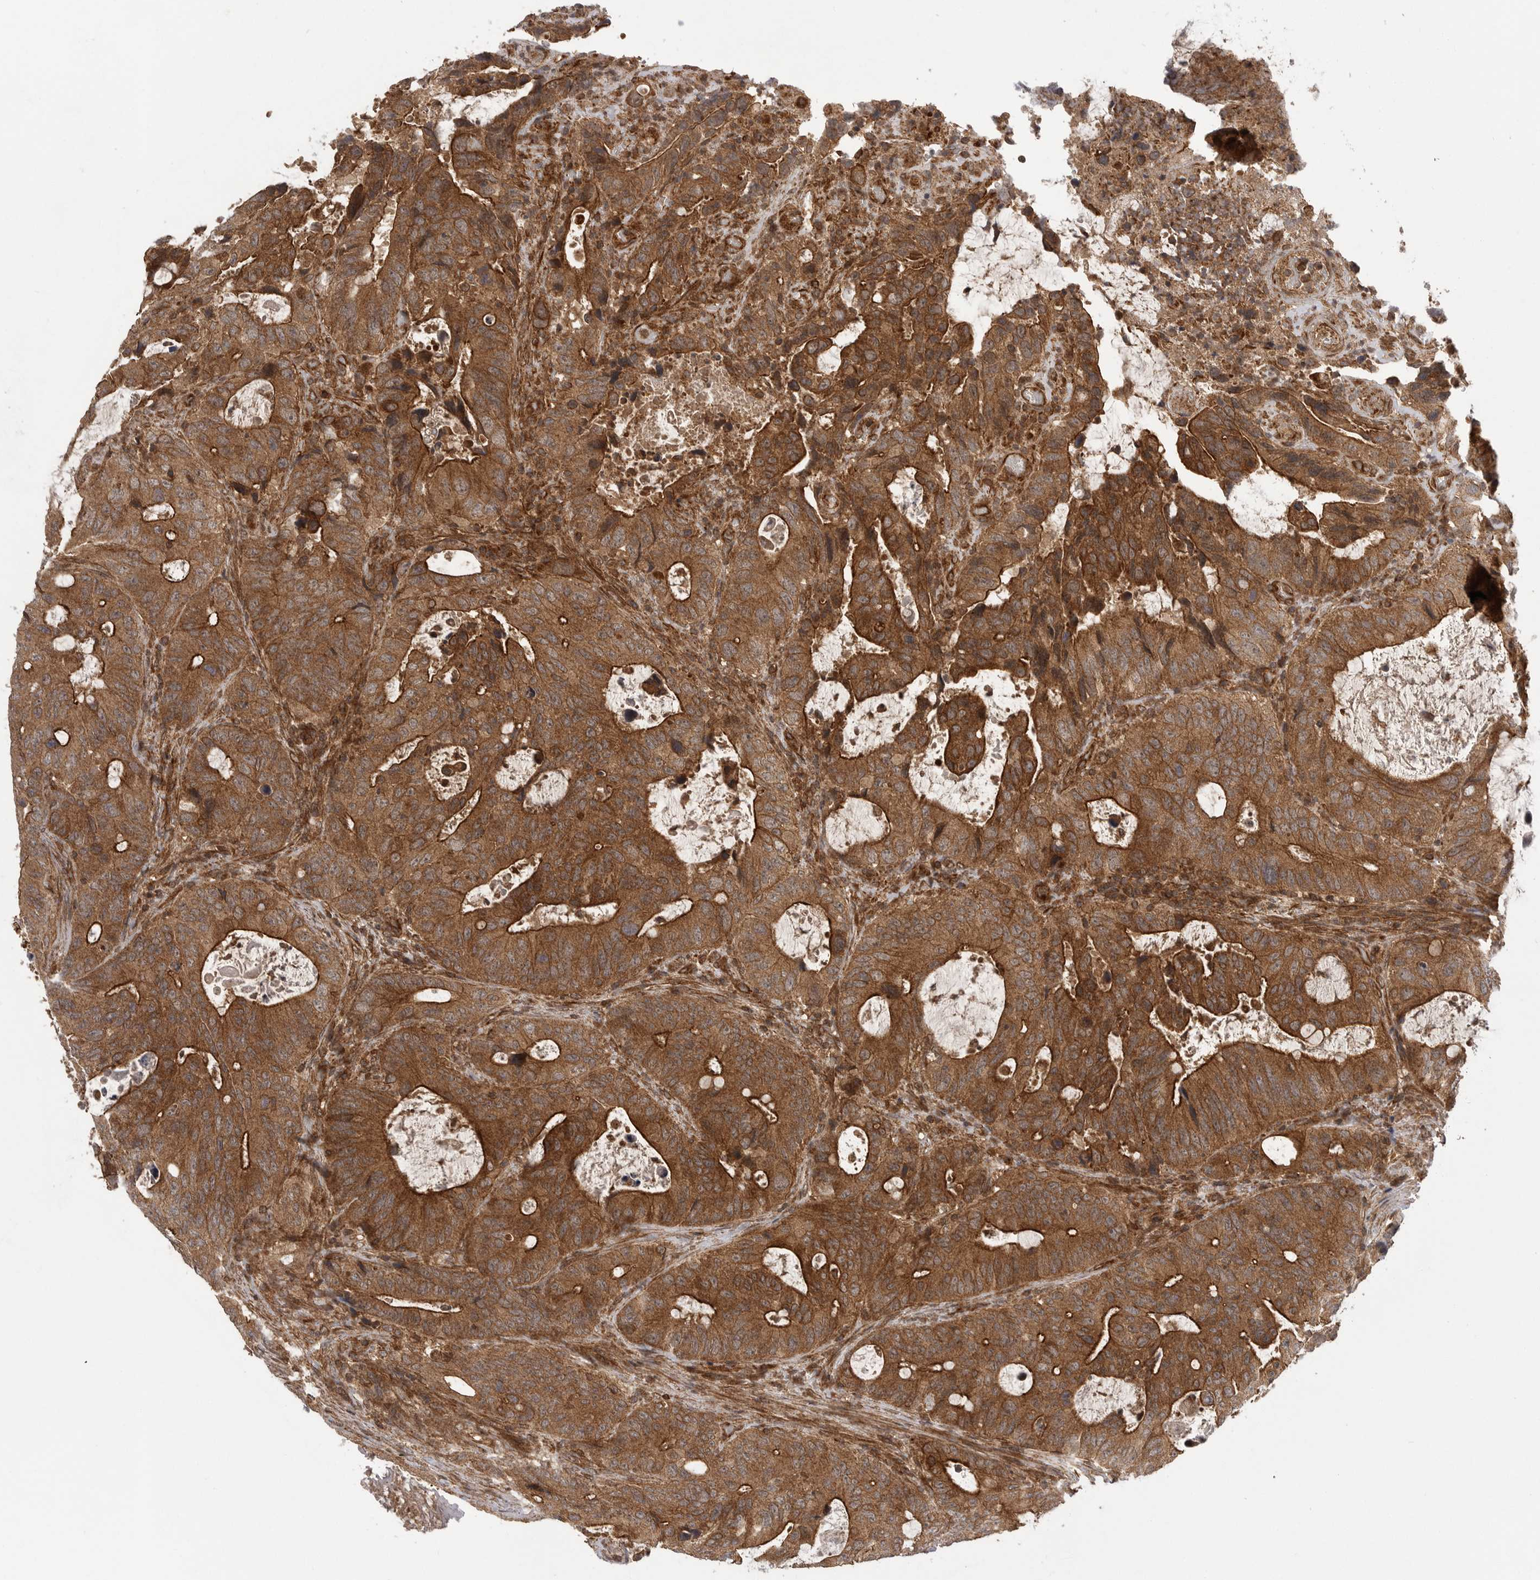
{"staining": {"intensity": "strong", "quantity": ">75%", "location": "cytoplasmic/membranous"}, "tissue": "colorectal cancer", "cell_type": "Tumor cells", "image_type": "cancer", "snomed": [{"axis": "morphology", "description": "Adenocarcinoma, NOS"}, {"axis": "topography", "description": "Colon"}], "caption": "Tumor cells reveal high levels of strong cytoplasmic/membranous expression in approximately >75% of cells in colorectal cancer (adenocarcinoma).", "gene": "PRDX4", "patient": {"sex": "male", "age": 83}}